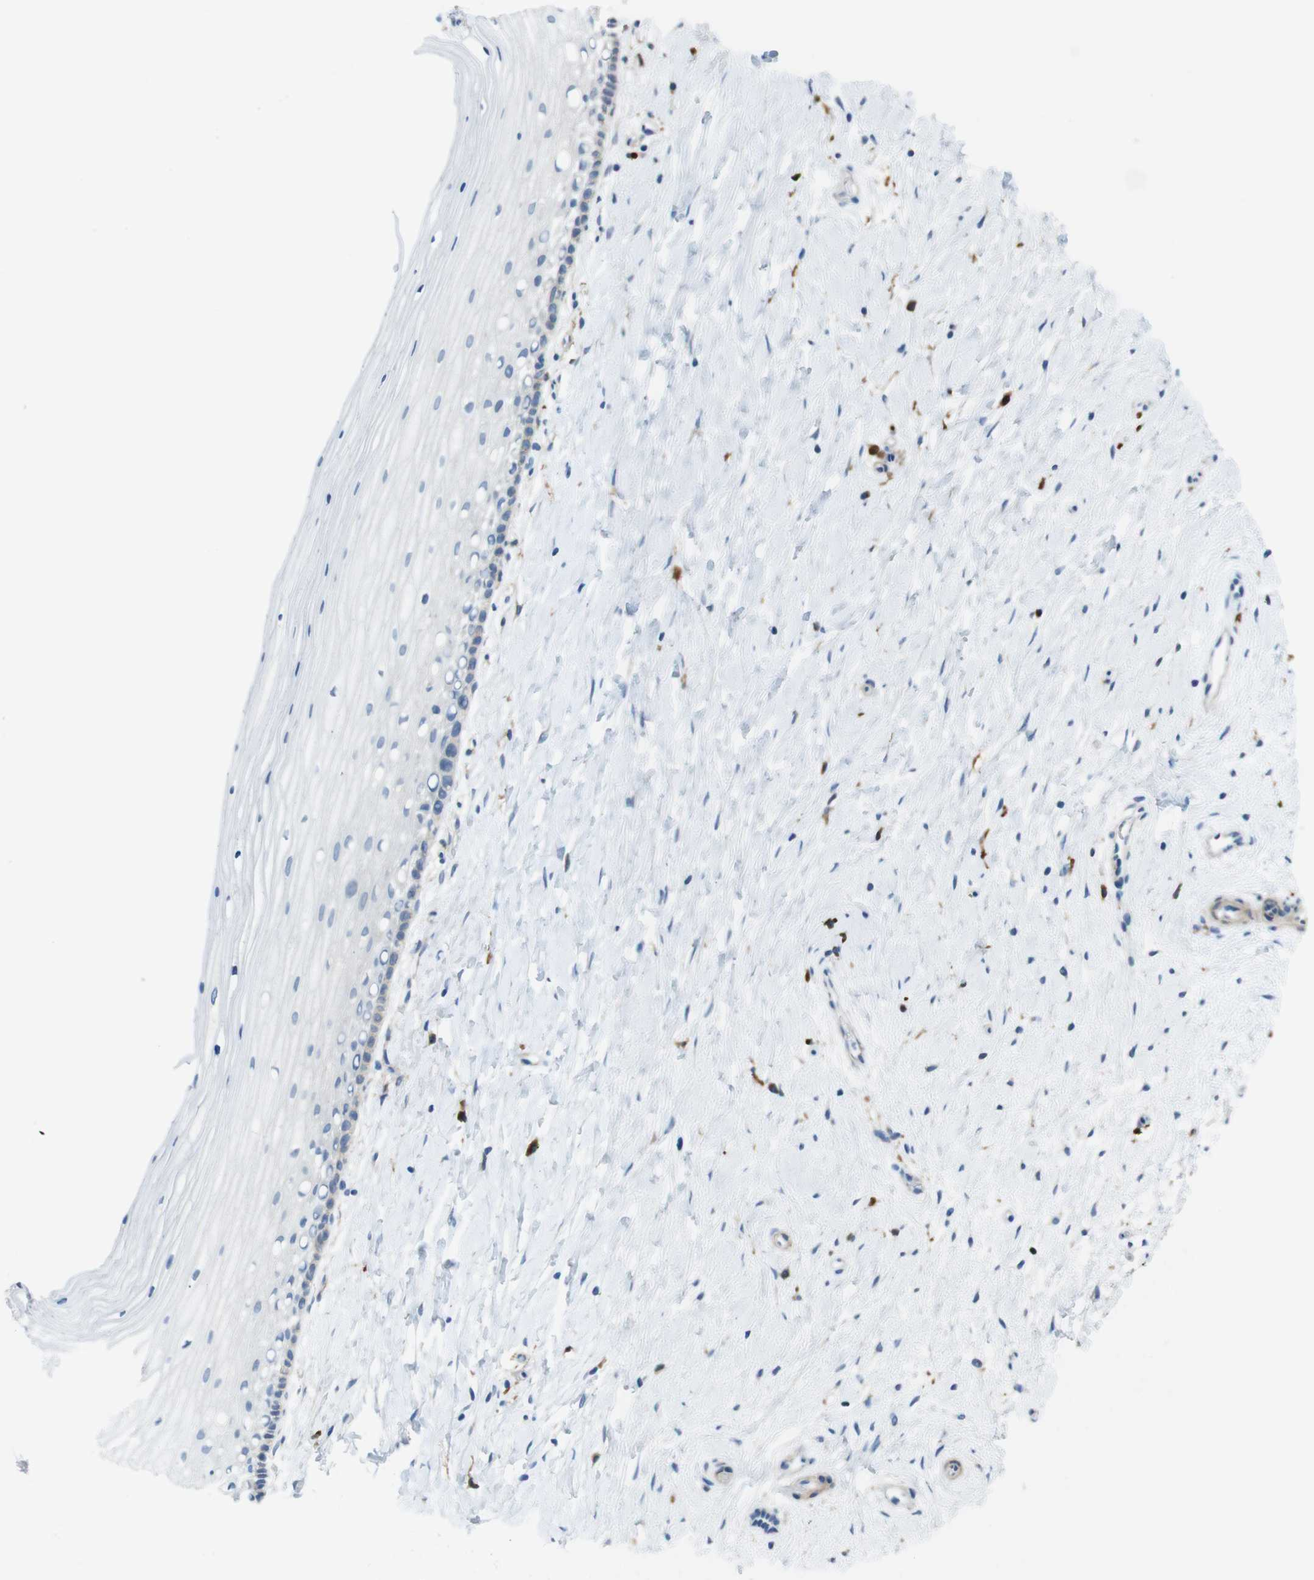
{"staining": {"intensity": "moderate", "quantity": ">75%", "location": "cytoplasmic/membranous"}, "tissue": "cervix", "cell_type": "Glandular cells", "image_type": "normal", "snomed": [{"axis": "morphology", "description": "Normal tissue, NOS"}, {"axis": "topography", "description": "Cervix"}], "caption": "Immunohistochemical staining of unremarkable human cervix shows moderate cytoplasmic/membranous protein expression in about >75% of glandular cells.", "gene": "CLMN", "patient": {"sex": "female", "age": 39}}